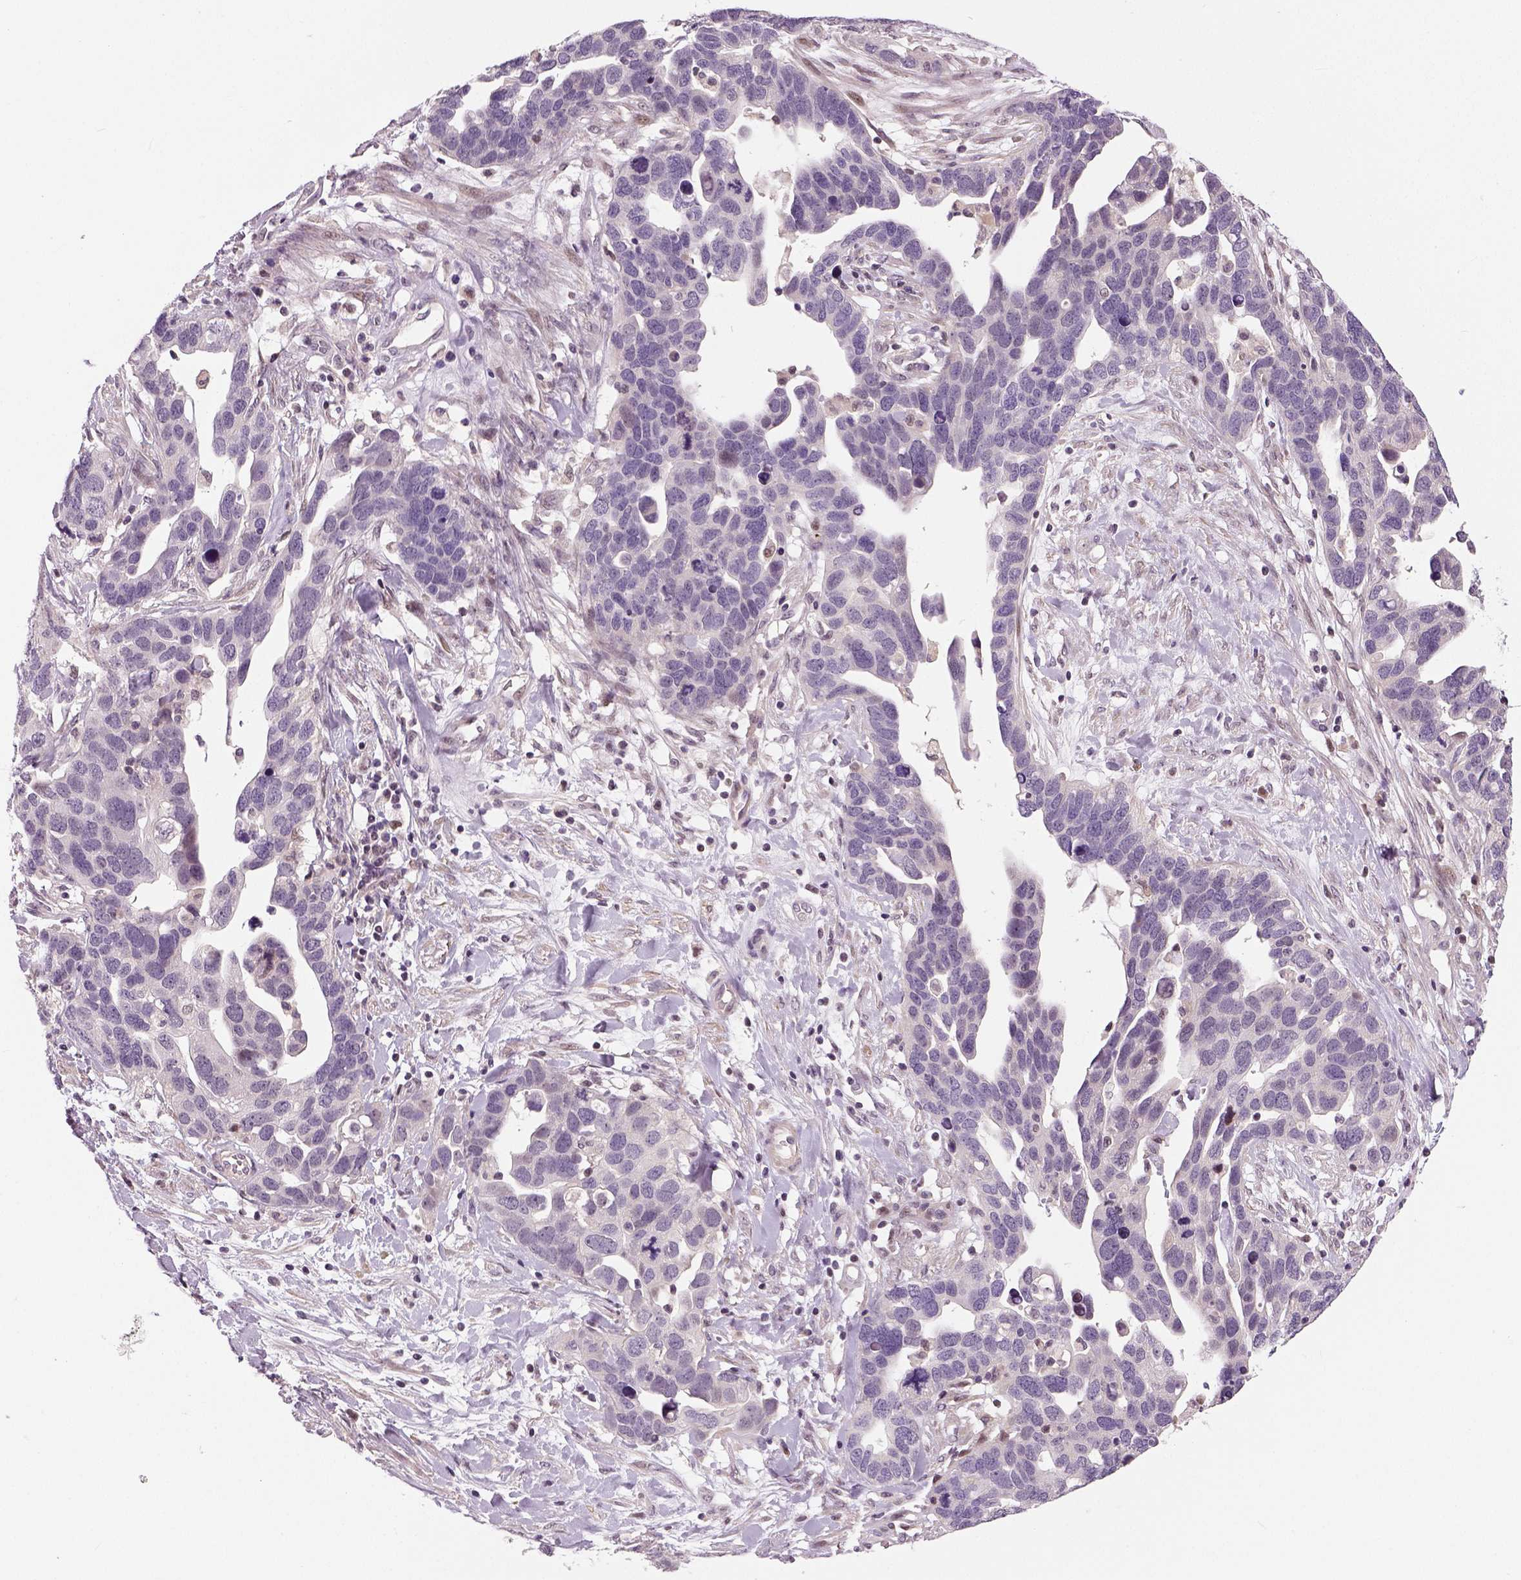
{"staining": {"intensity": "negative", "quantity": "none", "location": "none"}, "tissue": "ovarian cancer", "cell_type": "Tumor cells", "image_type": "cancer", "snomed": [{"axis": "morphology", "description": "Cystadenocarcinoma, serous, NOS"}, {"axis": "topography", "description": "Ovary"}], "caption": "Immunohistochemistry of ovarian cancer displays no positivity in tumor cells.", "gene": "NECAB1", "patient": {"sex": "female", "age": 54}}